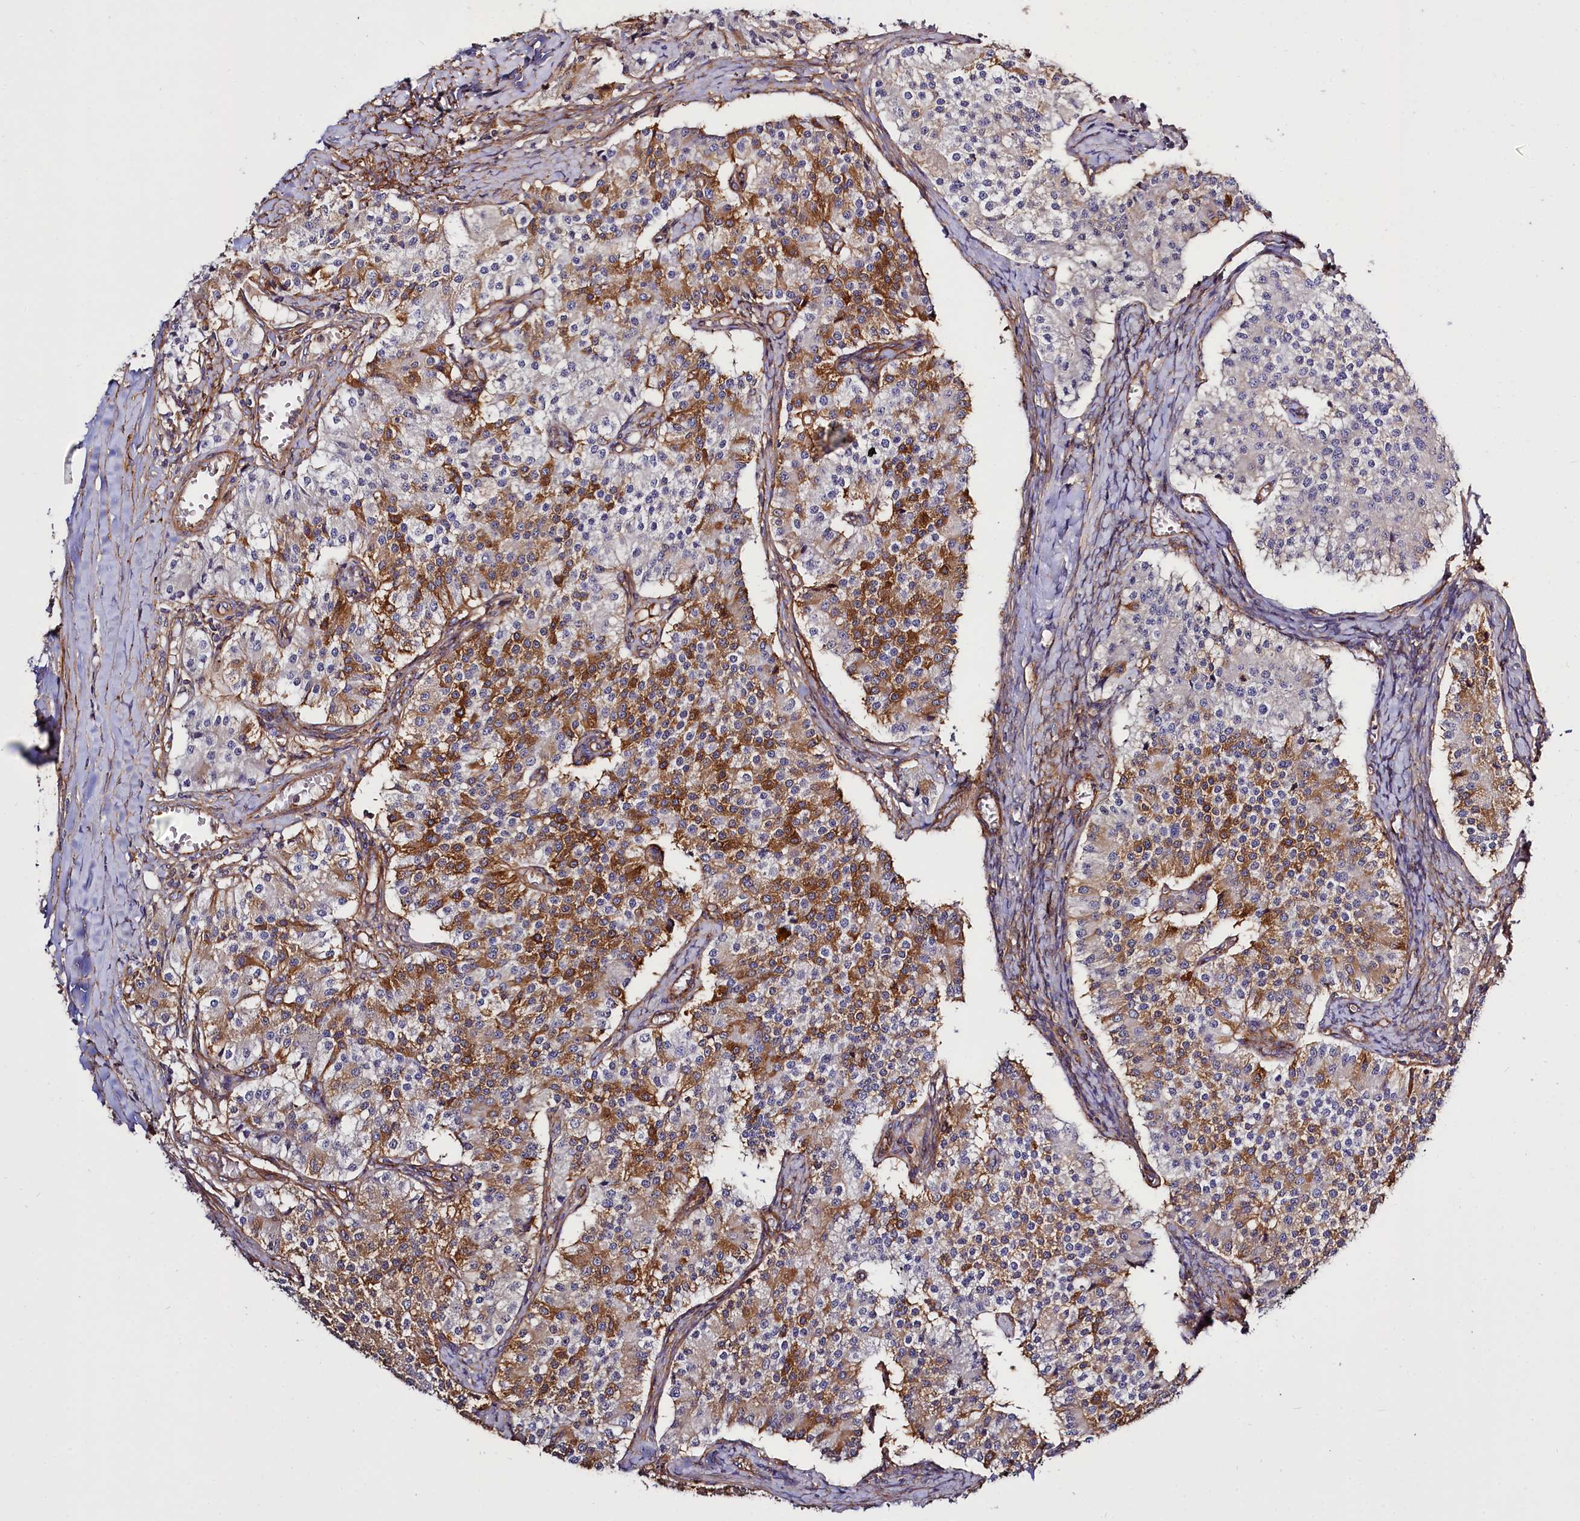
{"staining": {"intensity": "moderate", "quantity": ">75%", "location": "cytoplasmic/membranous"}, "tissue": "carcinoid", "cell_type": "Tumor cells", "image_type": "cancer", "snomed": [{"axis": "morphology", "description": "Carcinoid, malignant, NOS"}, {"axis": "topography", "description": "Colon"}], "caption": "IHC photomicrograph of neoplastic tissue: human carcinoid (malignant) stained using IHC displays medium levels of moderate protein expression localized specifically in the cytoplasmic/membranous of tumor cells, appearing as a cytoplasmic/membranous brown color.", "gene": "ANO6", "patient": {"sex": "female", "age": 52}}